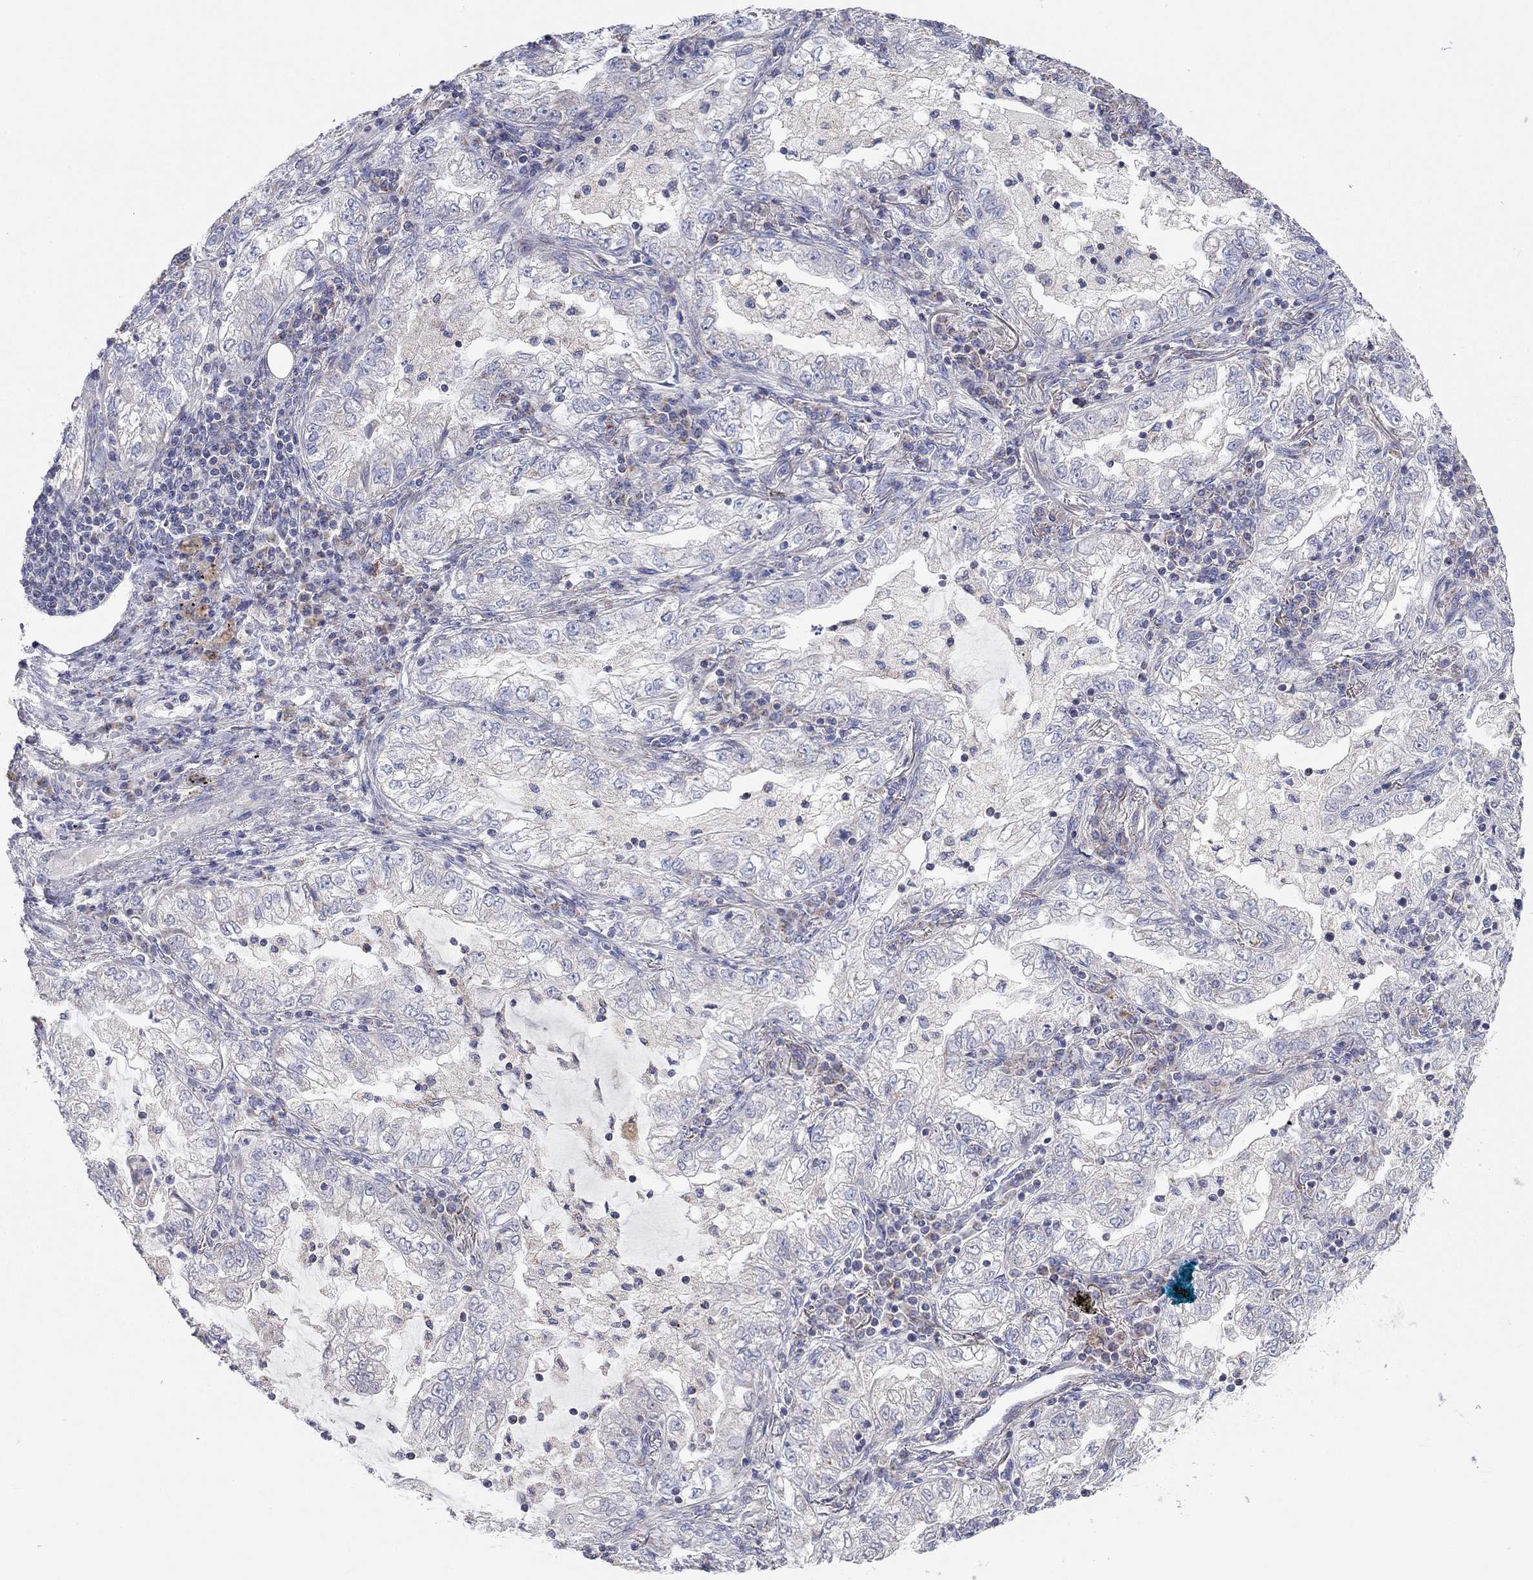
{"staining": {"intensity": "negative", "quantity": "none", "location": "none"}, "tissue": "lung cancer", "cell_type": "Tumor cells", "image_type": "cancer", "snomed": [{"axis": "morphology", "description": "Adenocarcinoma, NOS"}, {"axis": "topography", "description": "Lung"}], "caption": "Histopathology image shows no protein positivity in tumor cells of lung cancer tissue.", "gene": "RCAN1", "patient": {"sex": "female", "age": 73}}